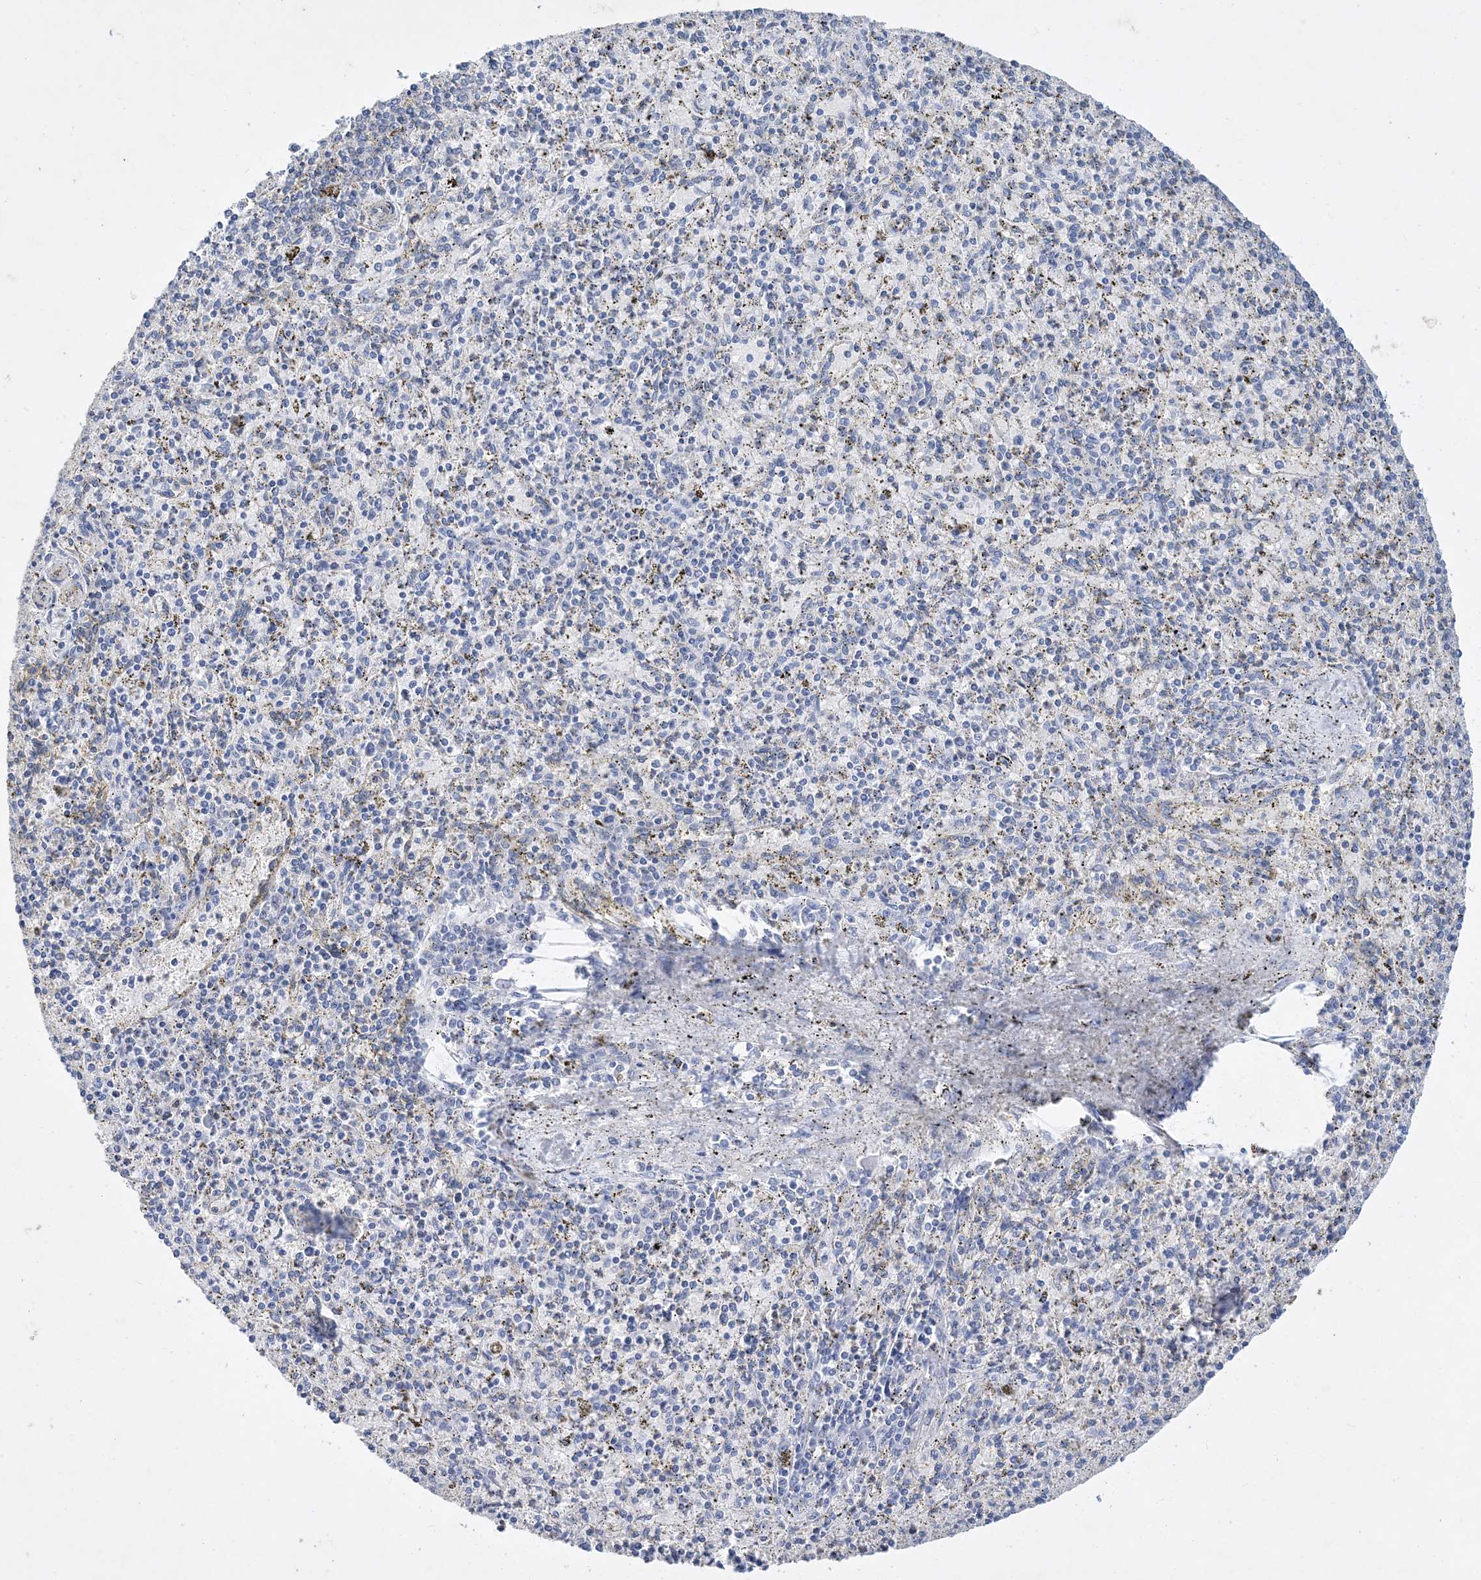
{"staining": {"intensity": "negative", "quantity": "none", "location": "none"}, "tissue": "spleen", "cell_type": "Cells in red pulp", "image_type": "normal", "snomed": [{"axis": "morphology", "description": "Normal tissue, NOS"}, {"axis": "topography", "description": "Spleen"}], "caption": "Immunohistochemistry of benign human spleen shows no positivity in cells in red pulp. The staining was performed using DAB (3,3'-diaminobenzidine) to visualize the protein expression in brown, while the nuclei were stained in blue with hematoxylin (Magnification: 20x).", "gene": "COPS8", "patient": {"sex": "male", "age": 72}}